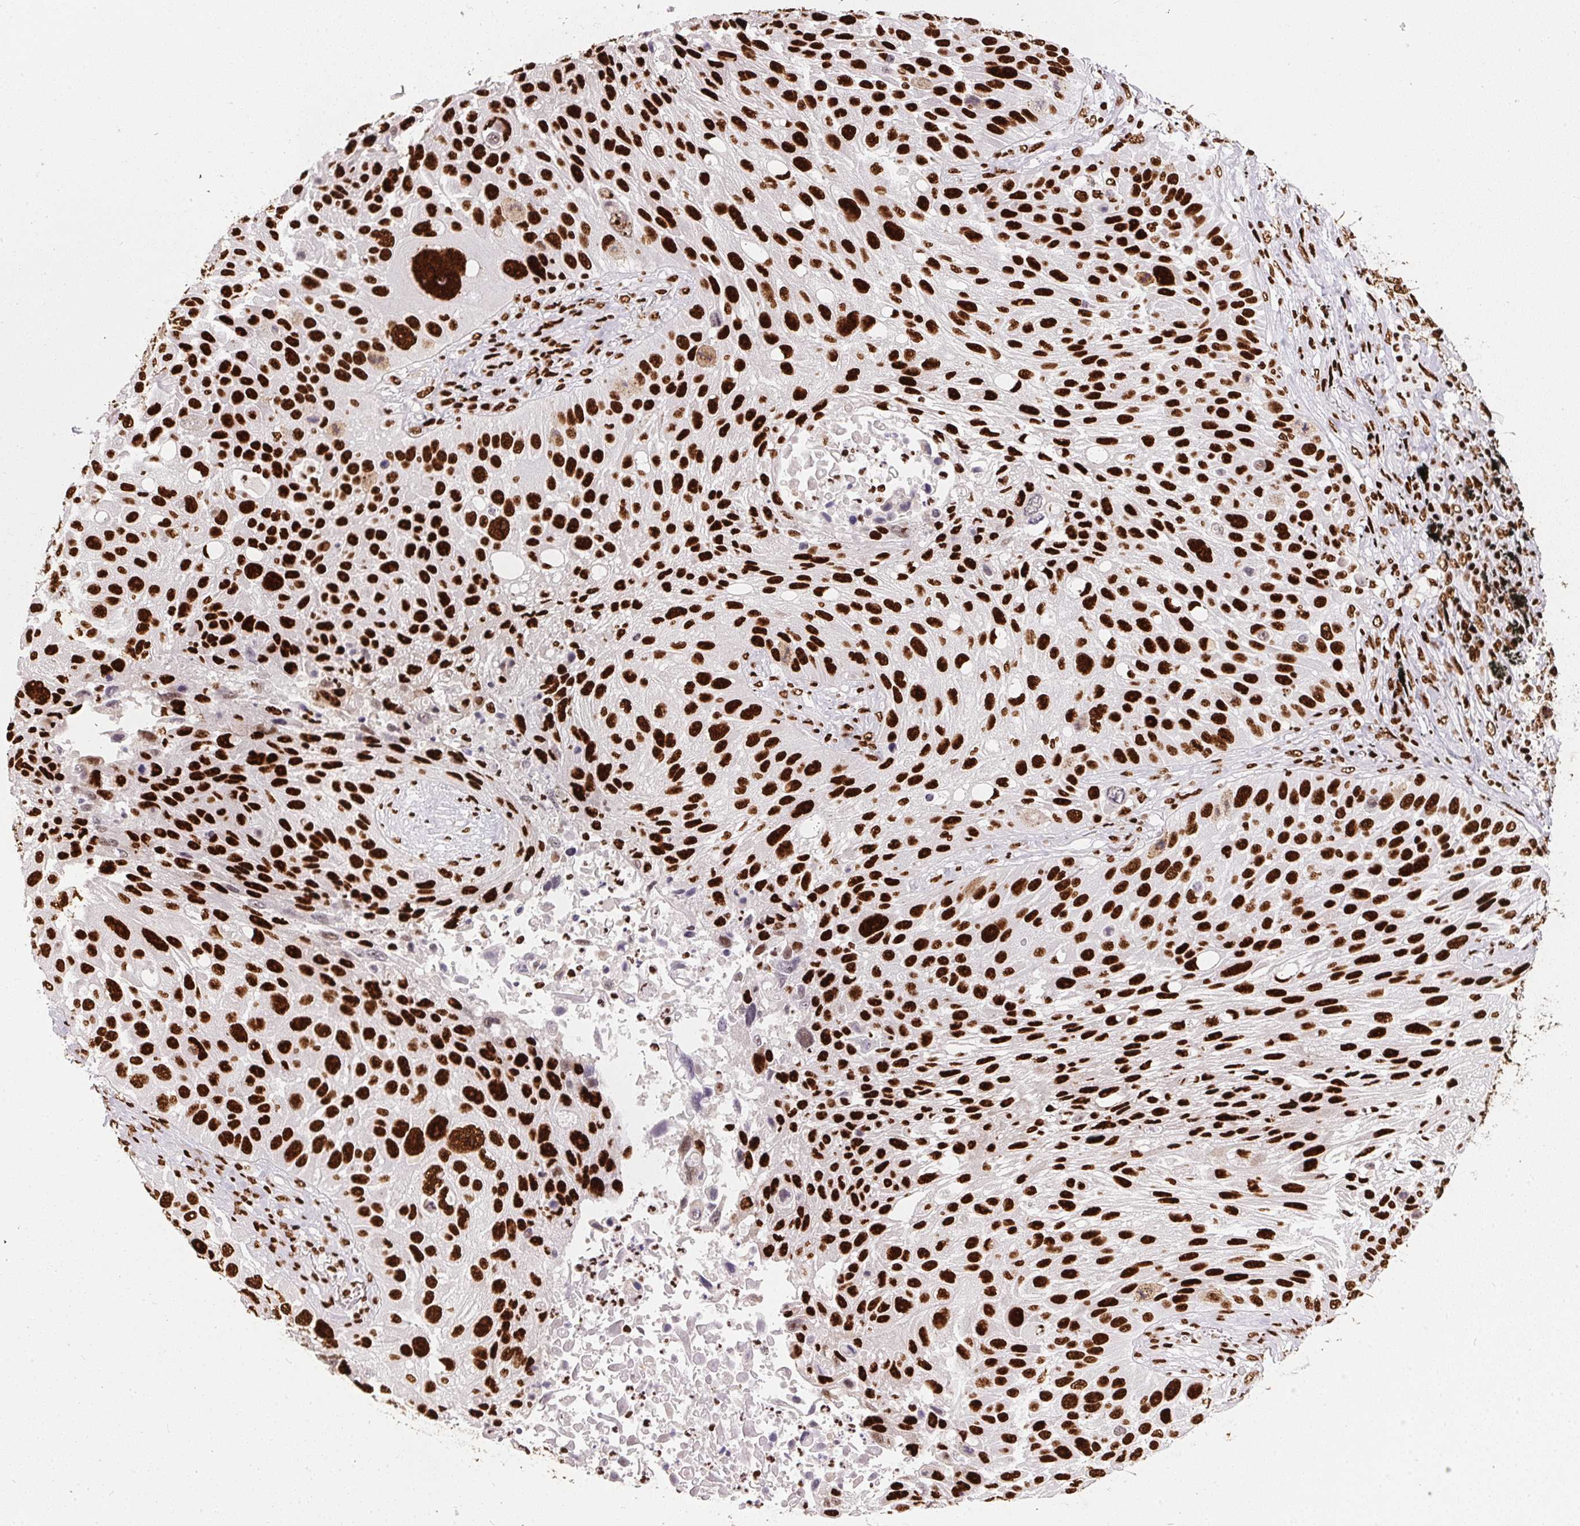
{"staining": {"intensity": "strong", "quantity": ">75%", "location": "nuclear"}, "tissue": "lung cancer", "cell_type": "Tumor cells", "image_type": "cancer", "snomed": [{"axis": "morphology", "description": "Normal morphology"}, {"axis": "morphology", "description": "Squamous cell carcinoma, NOS"}, {"axis": "topography", "description": "Lymph node"}, {"axis": "topography", "description": "Lung"}], "caption": "Protein staining of squamous cell carcinoma (lung) tissue demonstrates strong nuclear staining in approximately >75% of tumor cells.", "gene": "PAGE3", "patient": {"sex": "male", "age": 67}}